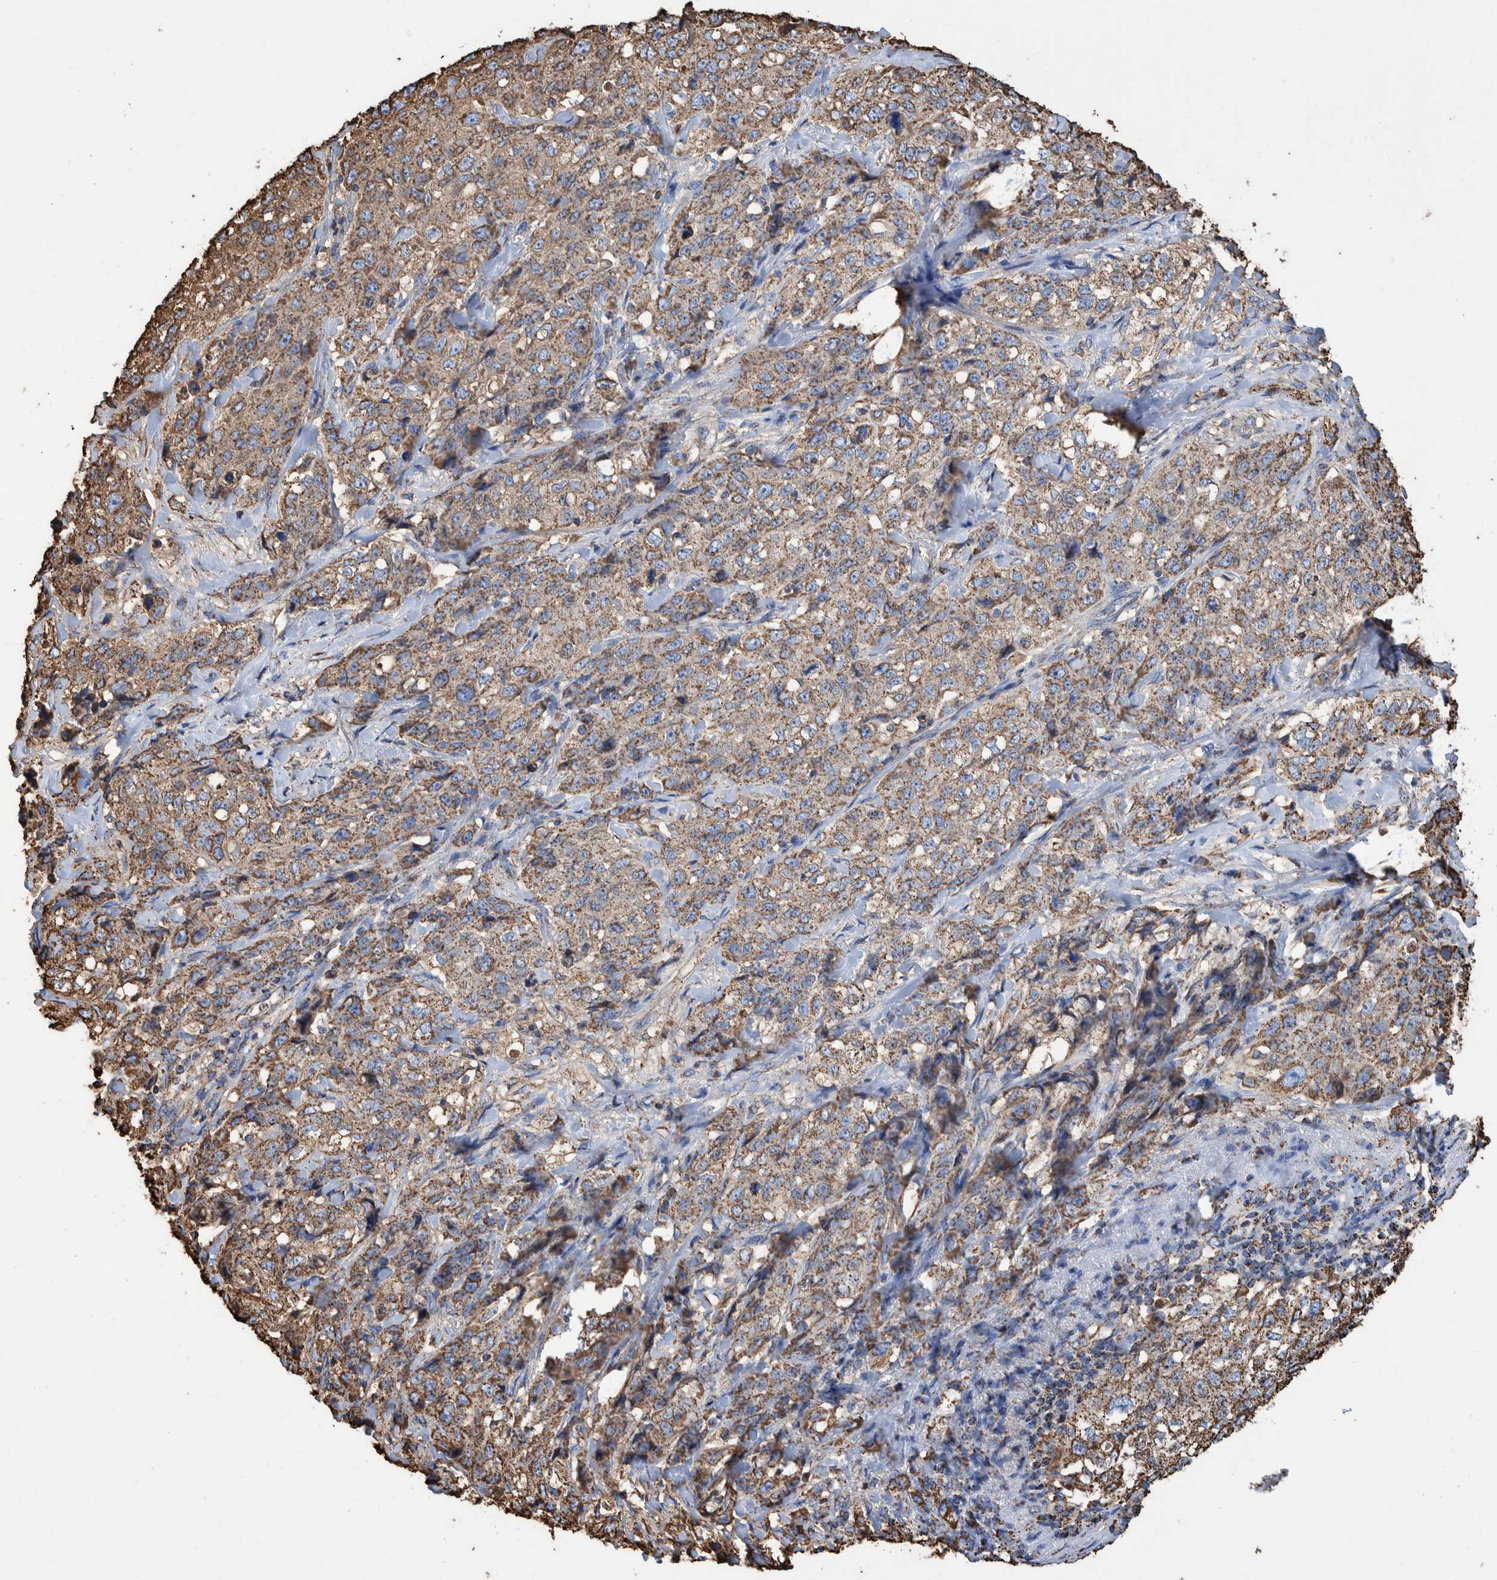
{"staining": {"intensity": "strong", "quantity": ">75%", "location": "cytoplasmic/membranous"}, "tissue": "stomach cancer", "cell_type": "Tumor cells", "image_type": "cancer", "snomed": [{"axis": "morphology", "description": "Adenocarcinoma, NOS"}, {"axis": "topography", "description": "Stomach"}], "caption": "DAB immunohistochemical staining of human stomach adenocarcinoma shows strong cytoplasmic/membranous protein expression in about >75% of tumor cells. (brown staining indicates protein expression, while blue staining denotes nuclei).", "gene": "VPS26C", "patient": {"sex": "male", "age": 48}}